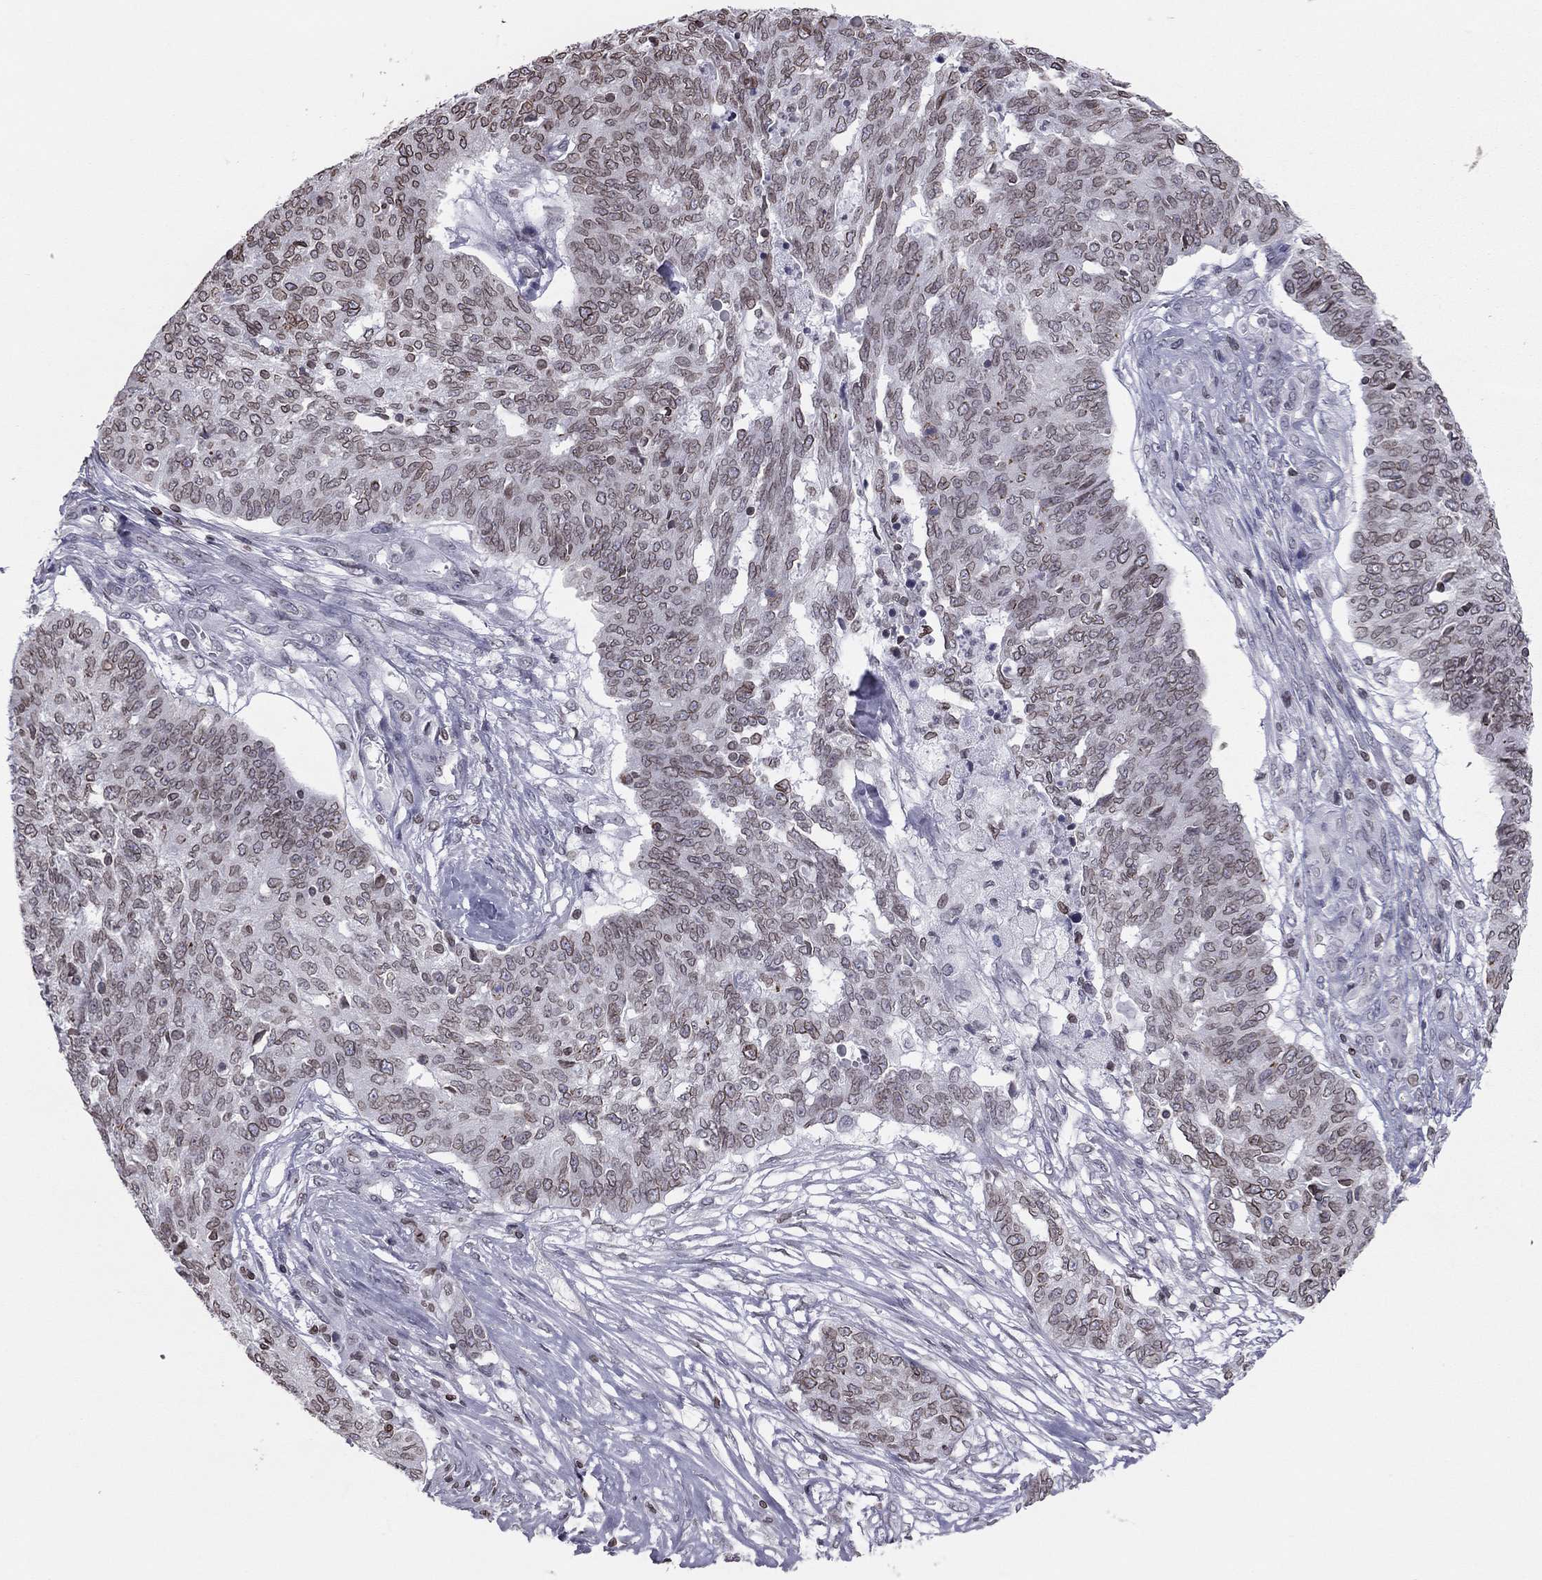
{"staining": {"intensity": "weak", "quantity": ">75%", "location": "cytoplasmic/membranous,nuclear"}, "tissue": "ovarian cancer", "cell_type": "Tumor cells", "image_type": "cancer", "snomed": [{"axis": "morphology", "description": "Cystadenocarcinoma, serous, NOS"}, {"axis": "topography", "description": "Ovary"}], "caption": "DAB (3,3'-diaminobenzidine) immunohistochemical staining of ovarian serous cystadenocarcinoma demonstrates weak cytoplasmic/membranous and nuclear protein positivity in approximately >75% of tumor cells.", "gene": "ESPL1", "patient": {"sex": "female", "age": 67}}